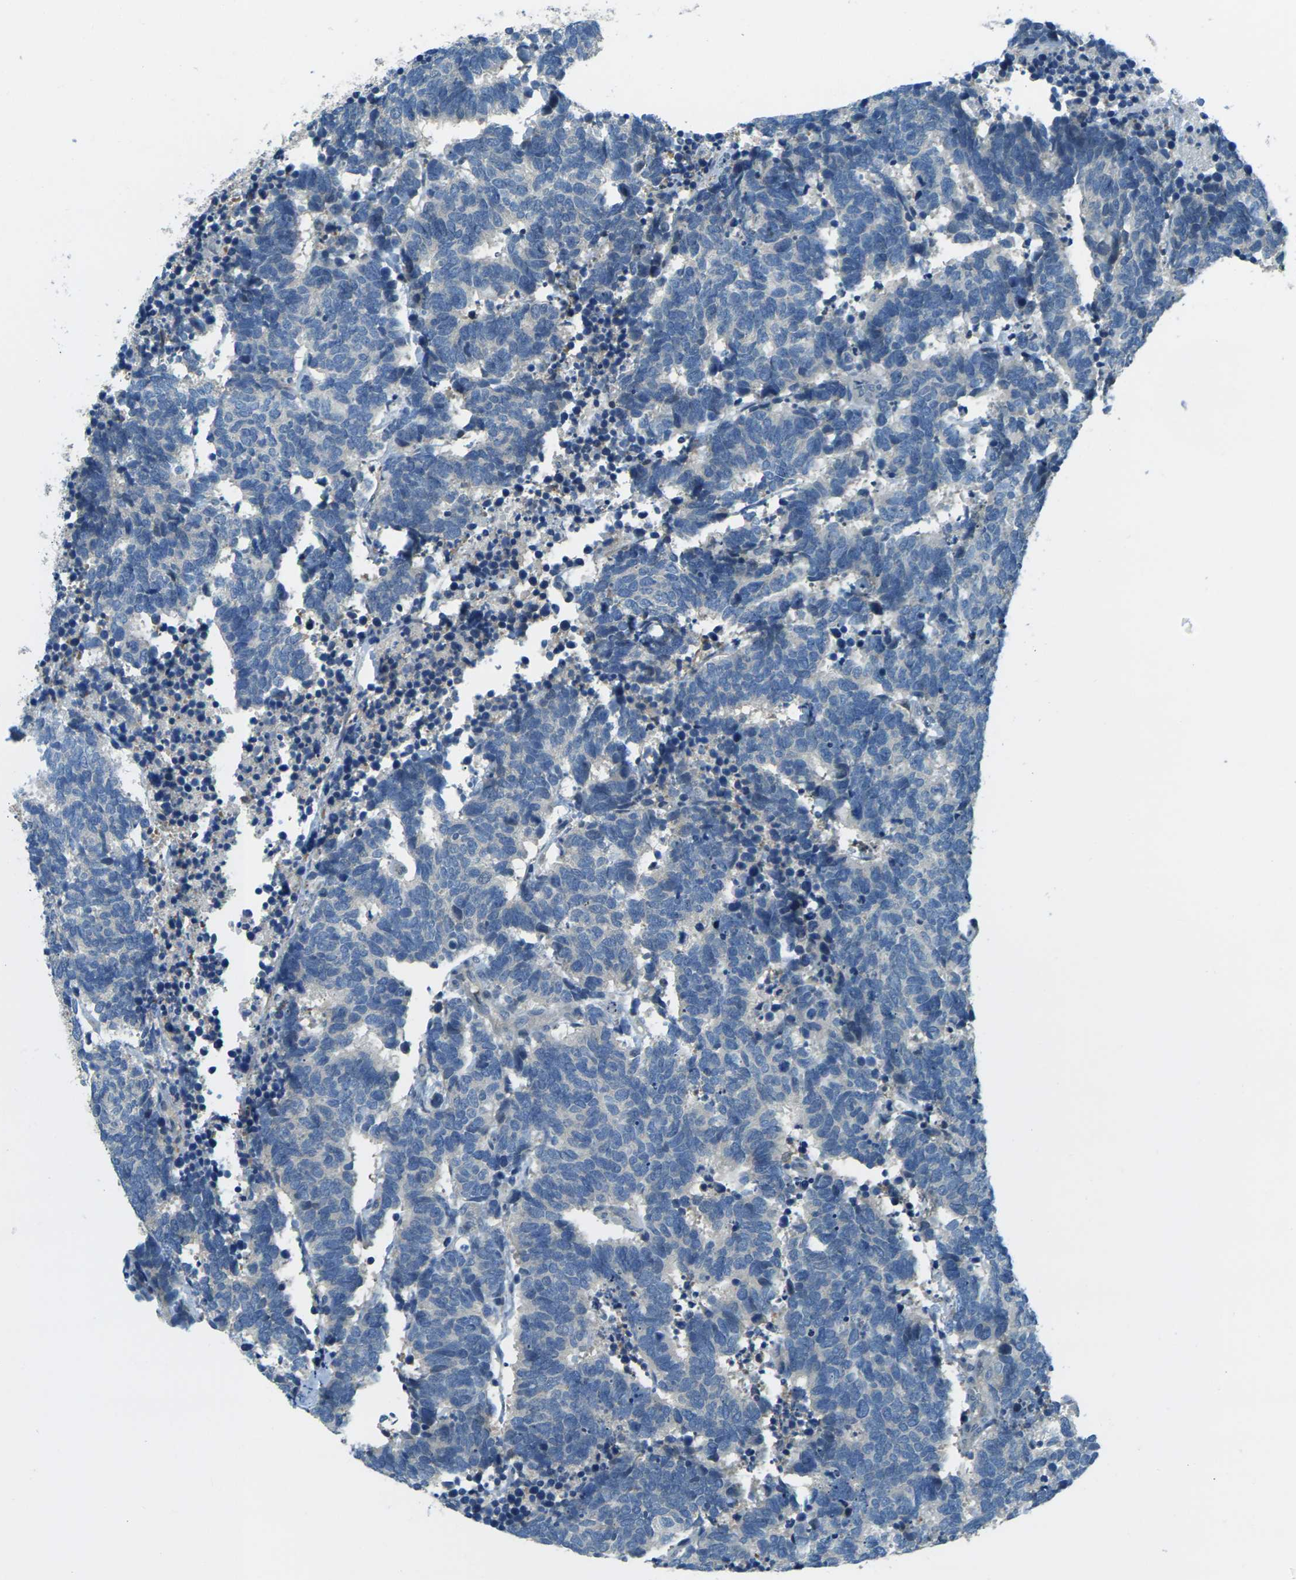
{"staining": {"intensity": "negative", "quantity": "none", "location": "none"}, "tissue": "carcinoid", "cell_type": "Tumor cells", "image_type": "cancer", "snomed": [{"axis": "morphology", "description": "Carcinoma, NOS"}, {"axis": "morphology", "description": "Carcinoid, malignant, NOS"}, {"axis": "topography", "description": "Urinary bladder"}], "caption": "Malignant carcinoid was stained to show a protein in brown. There is no significant expression in tumor cells.", "gene": "NANOS2", "patient": {"sex": "male", "age": 57}}